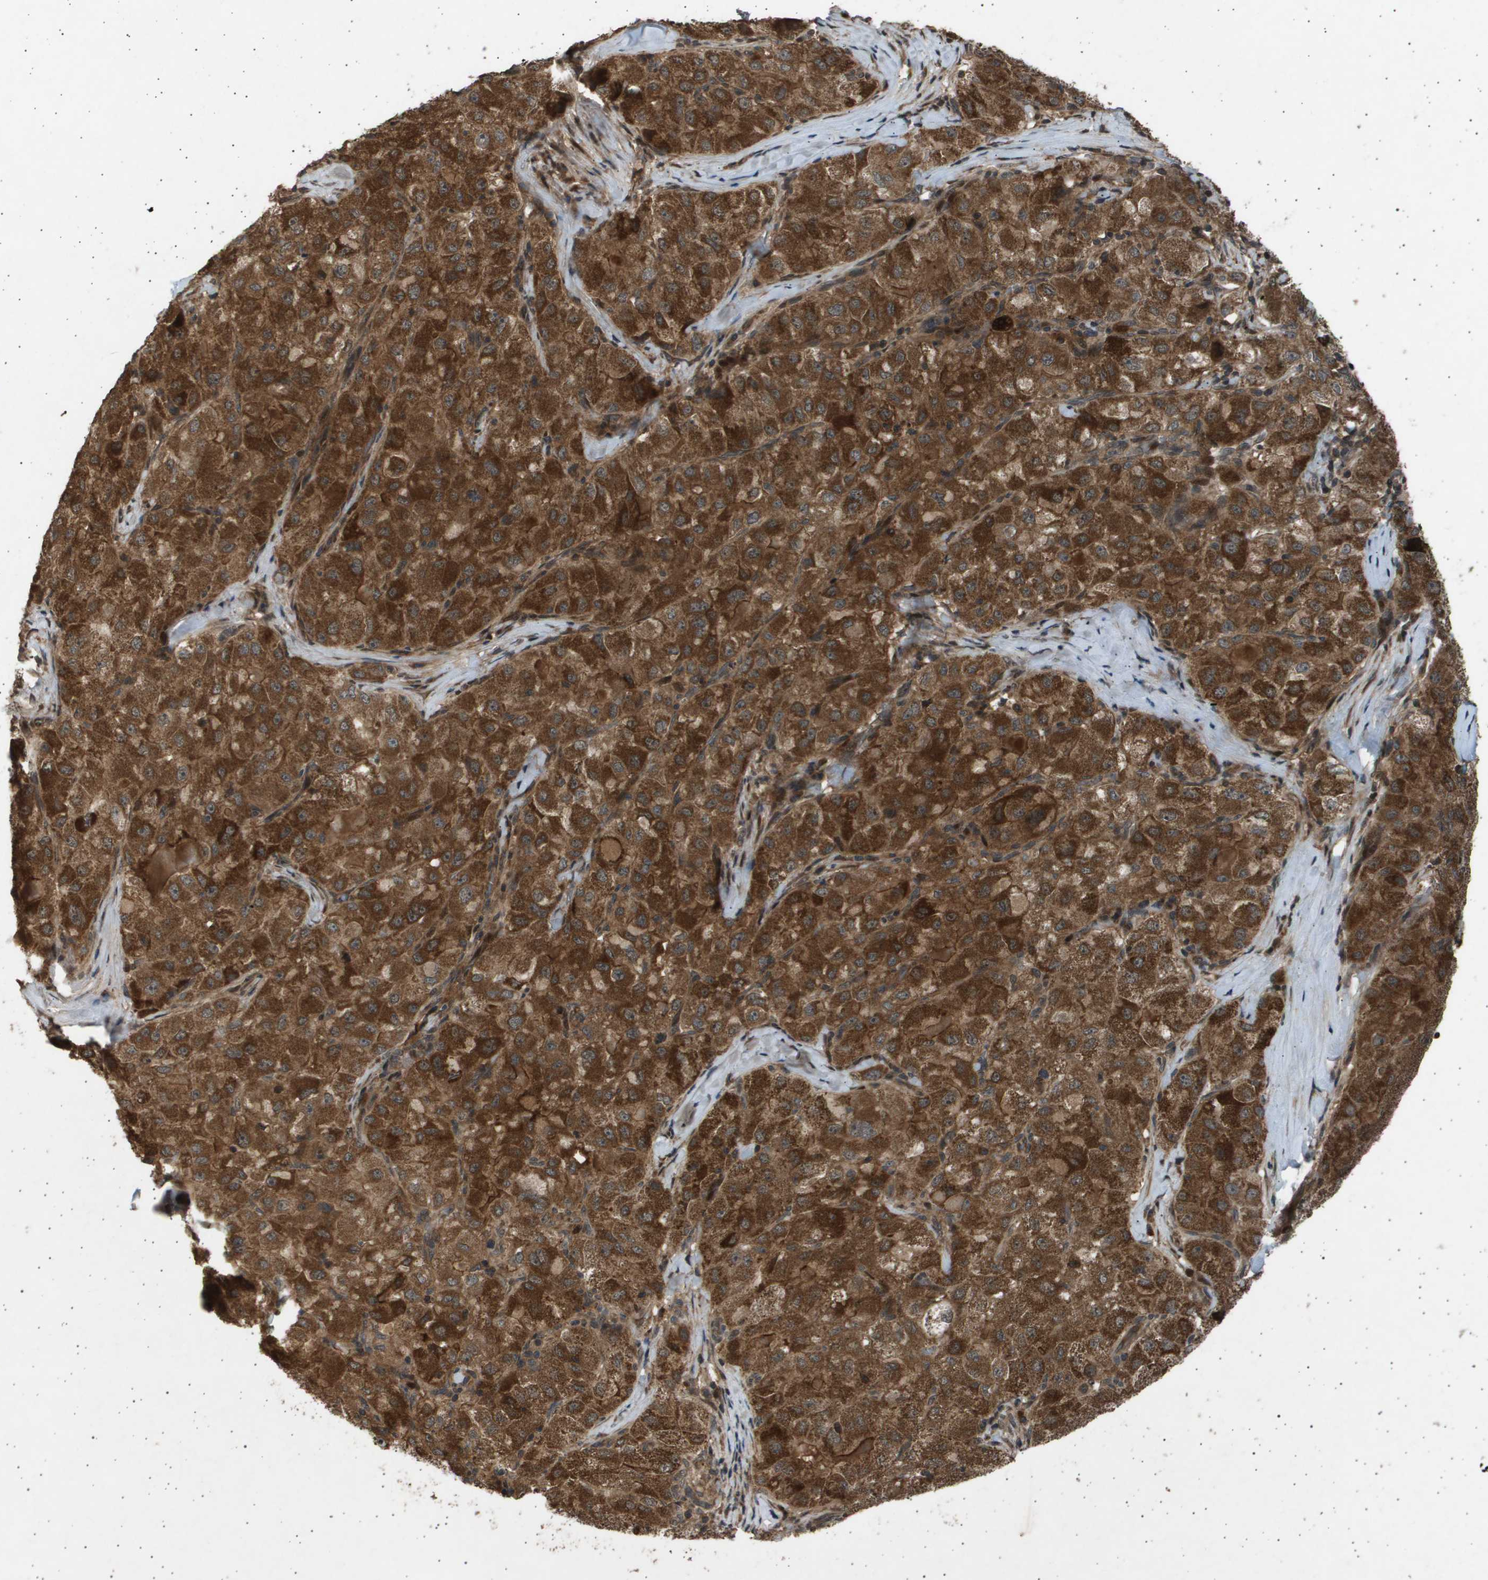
{"staining": {"intensity": "strong", "quantity": ">75%", "location": "cytoplasmic/membranous"}, "tissue": "liver cancer", "cell_type": "Tumor cells", "image_type": "cancer", "snomed": [{"axis": "morphology", "description": "Carcinoma, Hepatocellular, NOS"}, {"axis": "topography", "description": "Liver"}], "caption": "This photomicrograph demonstrates immunohistochemistry staining of human liver hepatocellular carcinoma, with high strong cytoplasmic/membranous staining in approximately >75% of tumor cells.", "gene": "TNRC6A", "patient": {"sex": "male", "age": 80}}